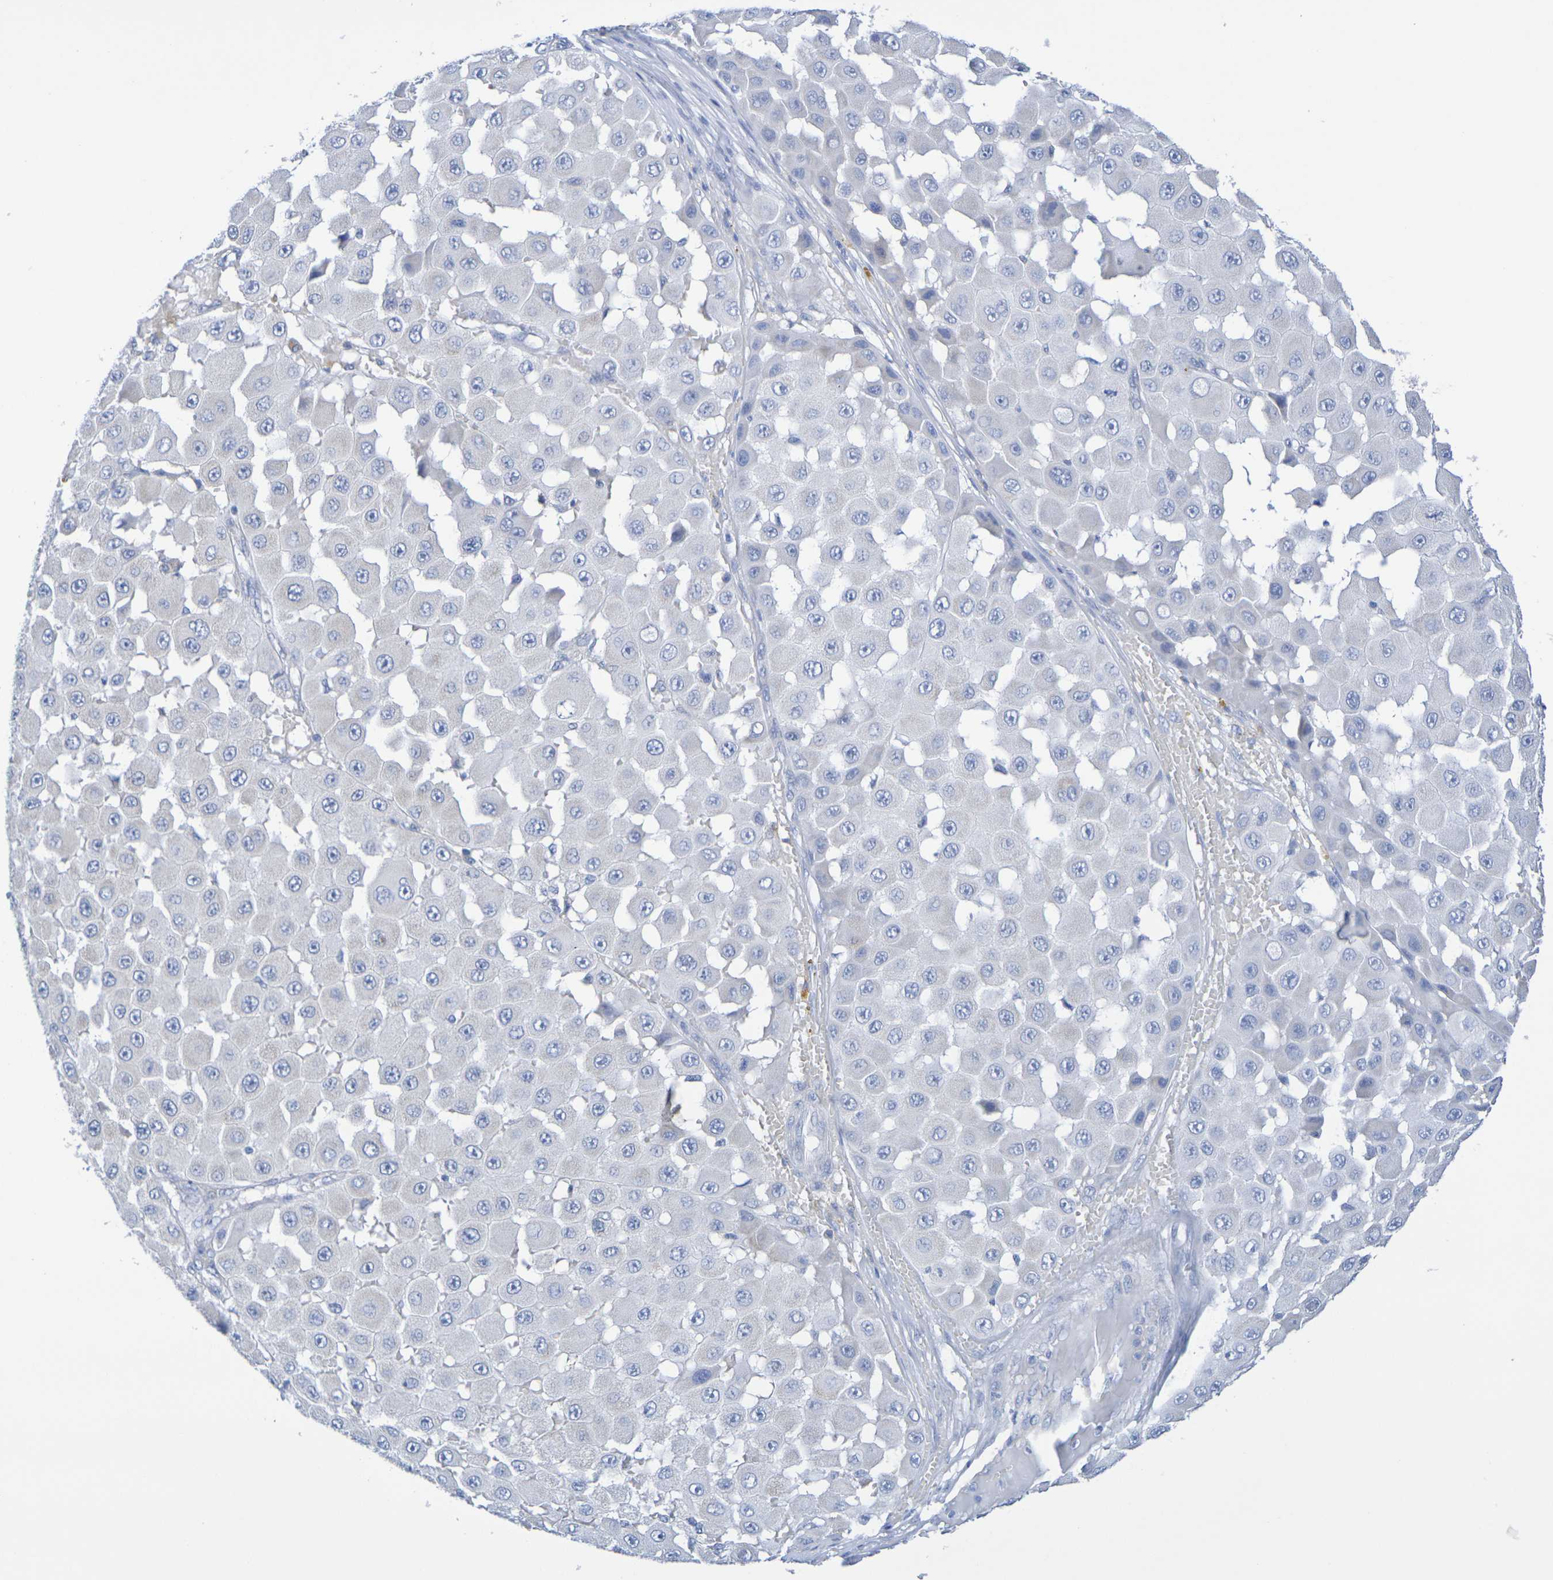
{"staining": {"intensity": "negative", "quantity": "none", "location": "none"}, "tissue": "melanoma", "cell_type": "Tumor cells", "image_type": "cancer", "snomed": [{"axis": "morphology", "description": "Malignant melanoma, NOS"}, {"axis": "topography", "description": "Skin"}], "caption": "IHC image of neoplastic tissue: malignant melanoma stained with DAB (3,3'-diaminobenzidine) shows no significant protein expression in tumor cells.", "gene": "TMCC3", "patient": {"sex": "female", "age": 81}}